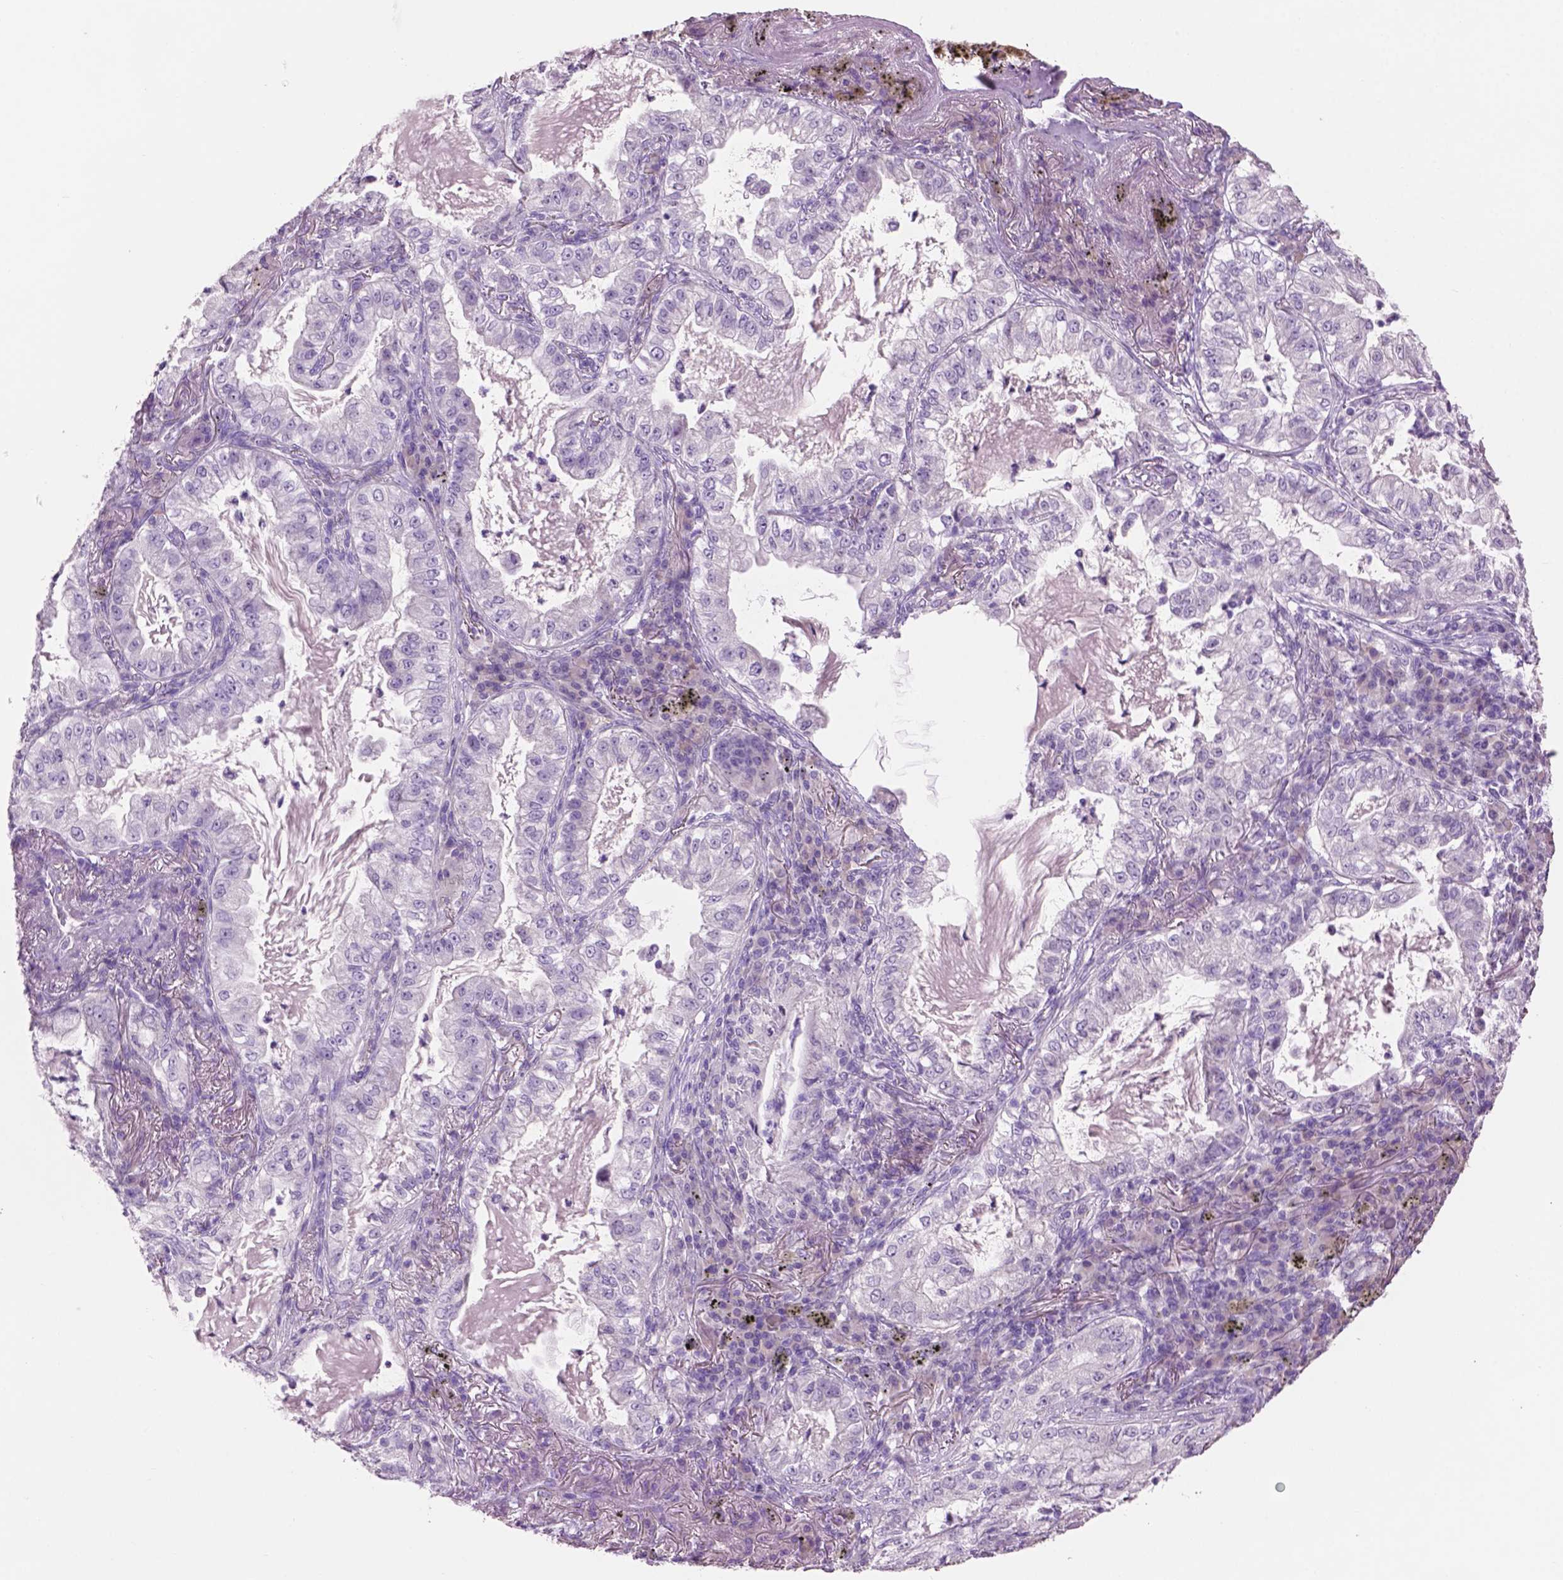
{"staining": {"intensity": "negative", "quantity": "none", "location": "none"}, "tissue": "lung cancer", "cell_type": "Tumor cells", "image_type": "cancer", "snomed": [{"axis": "morphology", "description": "Adenocarcinoma, NOS"}, {"axis": "topography", "description": "Lung"}], "caption": "High magnification brightfield microscopy of adenocarcinoma (lung) stained with DAB (brown) and counterstained with hematoxylin (blue): tumor cells show no significant positivity.", "gene": "CRYBA4", "patient": {"sex": "female", "age": 73}}